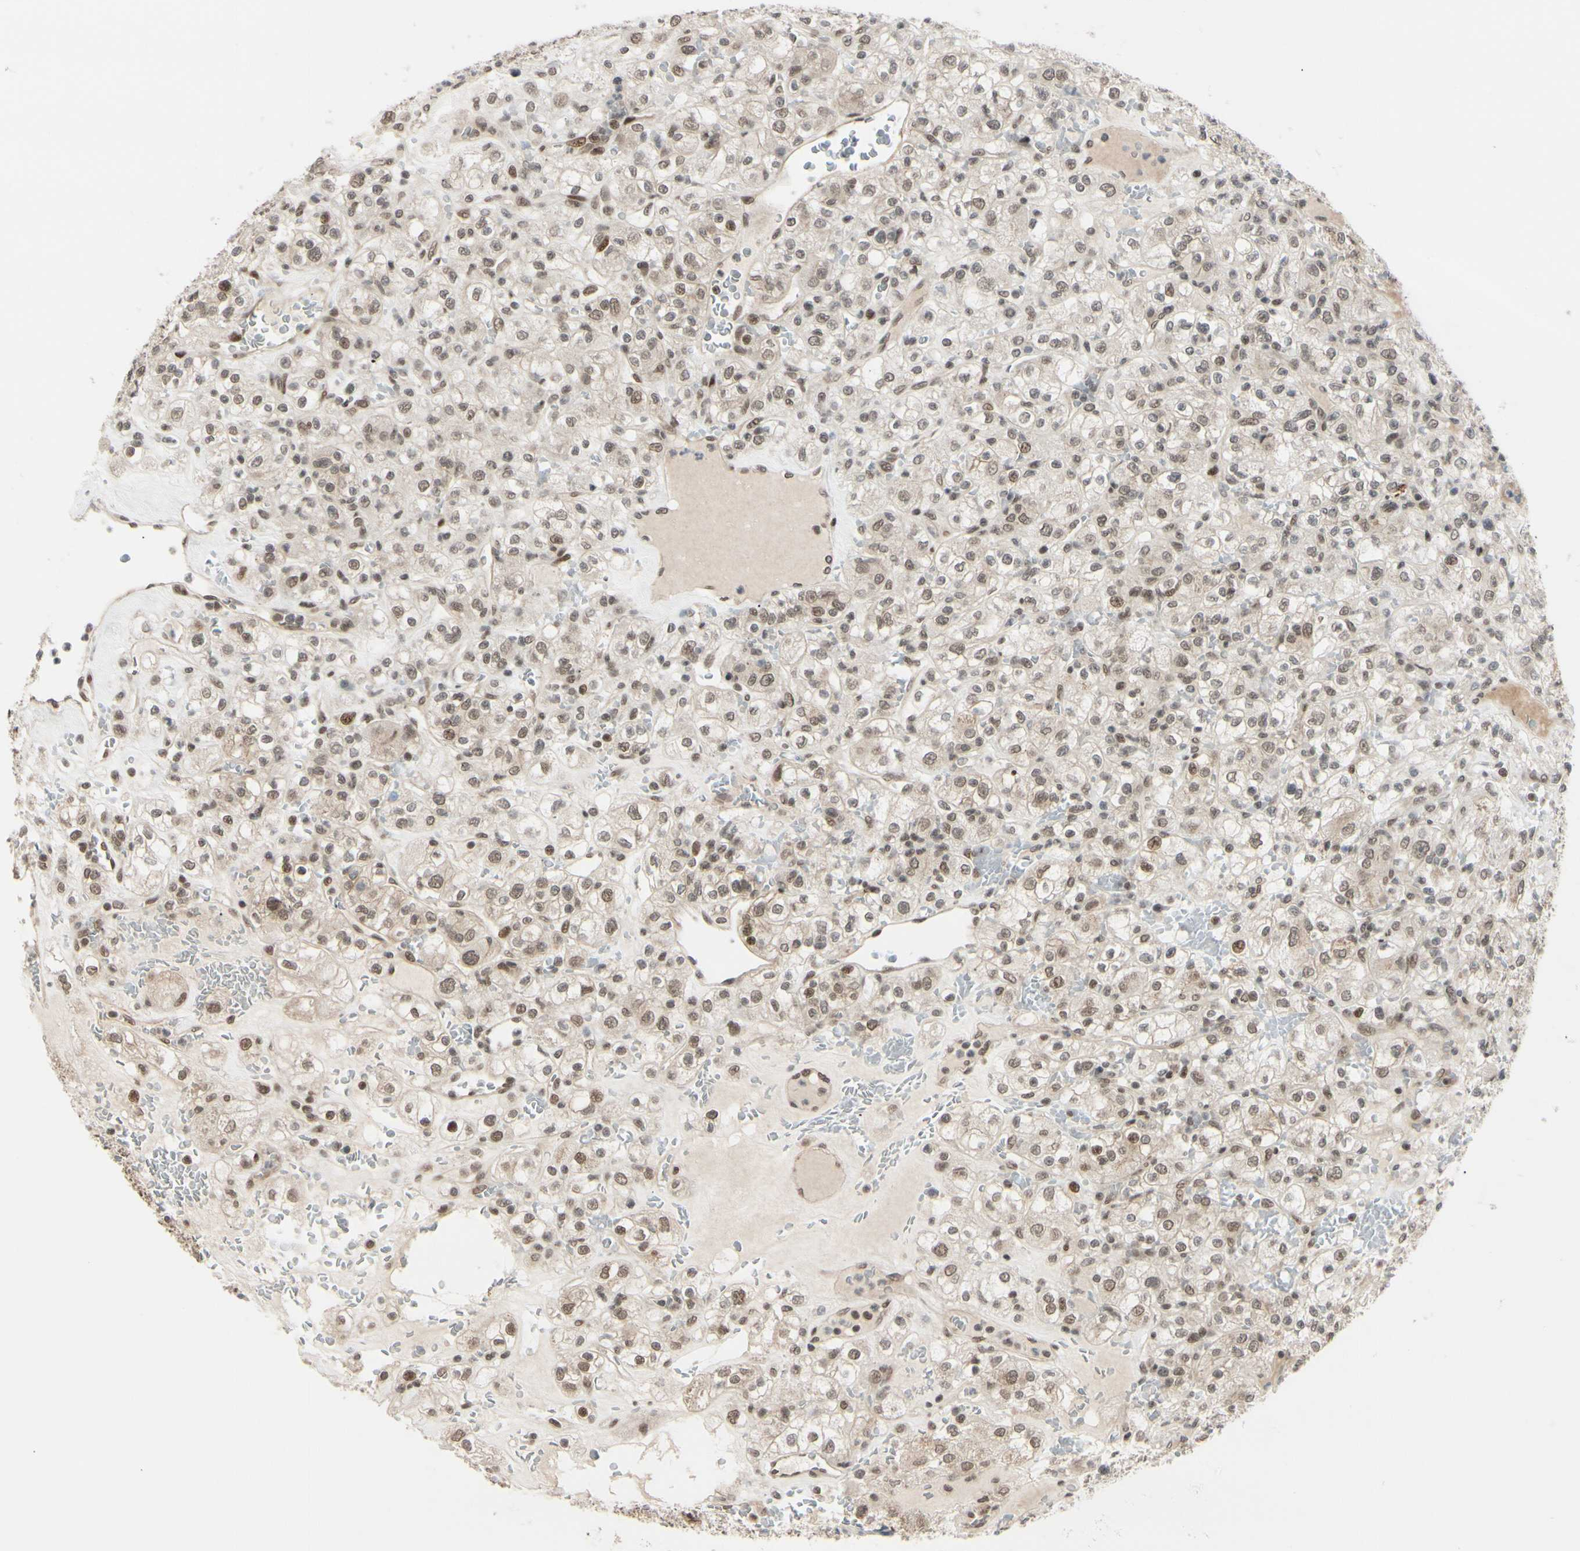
{"staining": {"intensity": "weak", "quantity": ">75%", "location": "cytoplasmic/membranous,nuclear"}, "tissue": "renal cancer", "cell_type": "Tumor cells", "image_type": "cancer", "snomed": [{"axis": "morphology", "description": "Normal tissue, NOS"}, {"axis": "morphology", "description": "Adenocarcinoma, NOS"}, {"axis": "topography", "description": "Kidney"}], "caption": "DAB (3,3'-diaminobenzidine) immunohistochemical staining of human renal adenocarcinoma exhibits weak cytoplasmic/membranous and nuclear protein positivity in about >75% of tumor cells. (DAB IHC, brown staining for protein, blue staining for nuclei).", "gene": "BRMS1", "patient": {"sex": "female", "age": 72}}